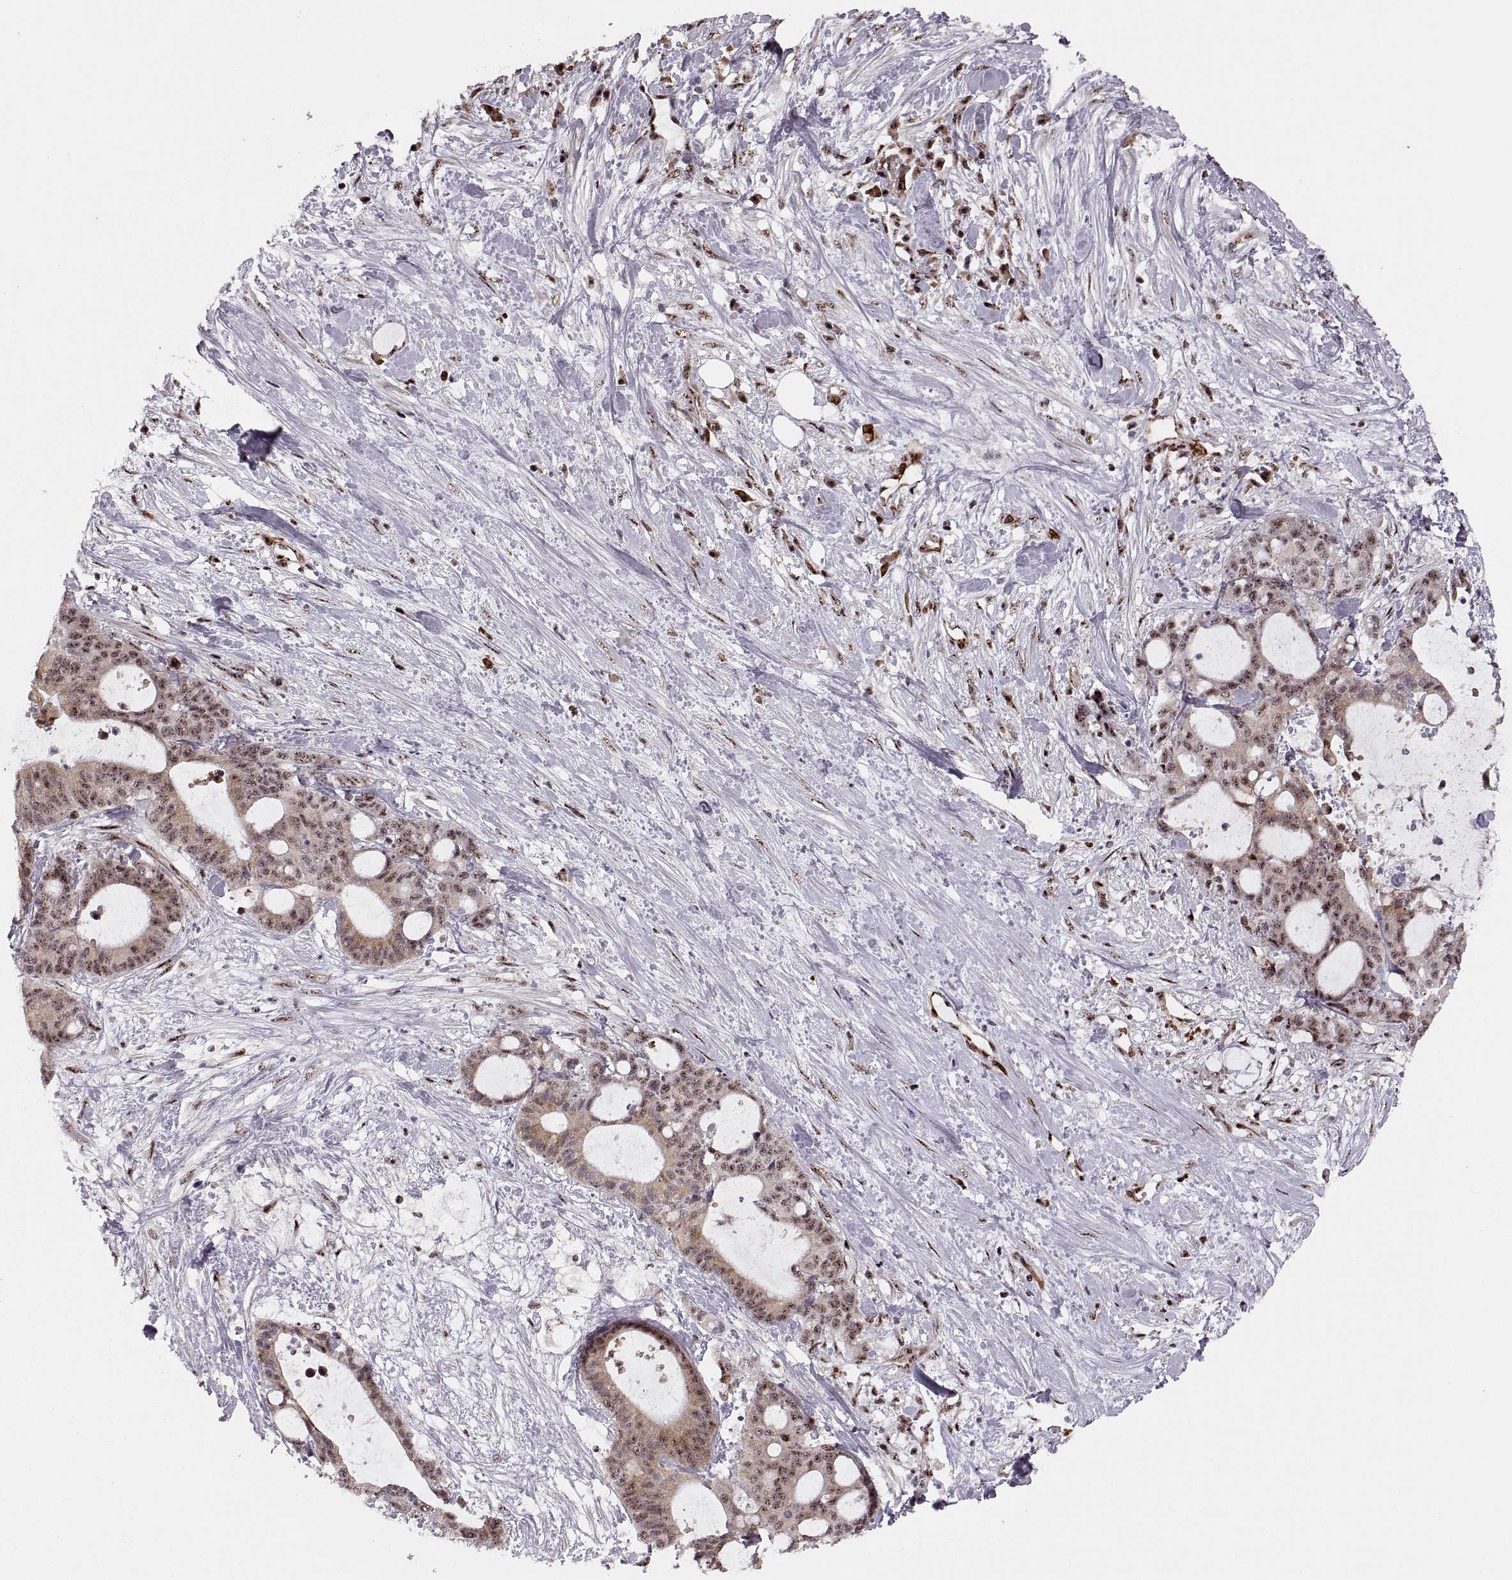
{"staining": {"intensity": "strong", "quantity": "25%-75%", "location": "nuclear"}, "tissue": "liver cancer", "cell_type": "Tumor cells", "image_type": "cancer", "snomed": [{"axis": "morphology", "description": "Cholangiocarcinoma"}, {"axis": "topography", "description": "Liver"}], "caption": "Brown immunohistochemical staining in human liver cancer (cholangiocarcinoma) demonstrates strong nuclear positivity in about 25%-75% of tumor cells.", "gene": "ZCCHC17", "patient": {"sex": "female", "age": 73}}